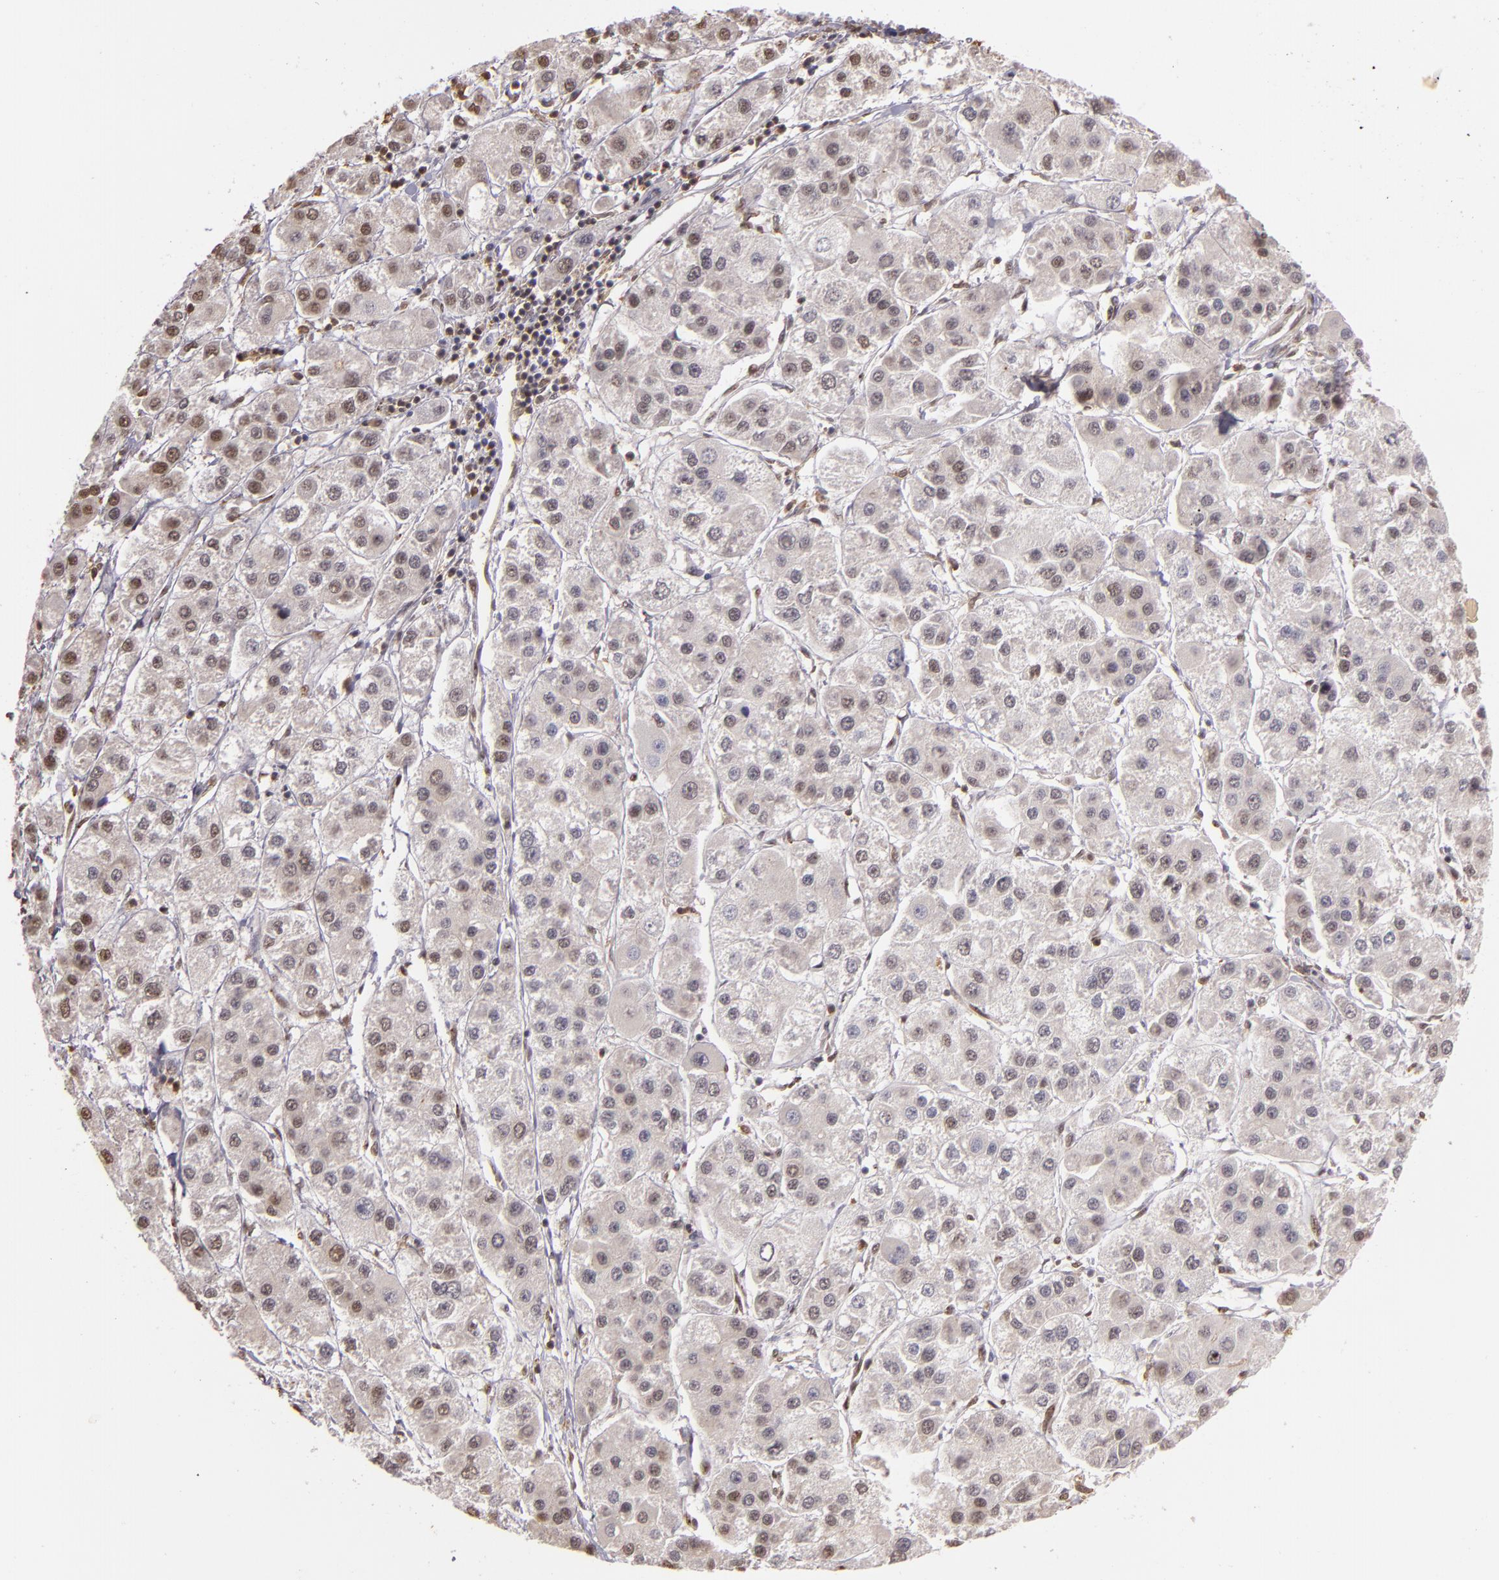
{"staining": {"intensity": "negative", "quantity": "none", "location": "none"}, "tissue": "liver cancer", "cell_type": "Tumor cells", "image_type": "cancer", "snomed": [{"axis": "morphology", "description": "Carcinoma, Hepatocellular, NOS"}, {"axis": "topography", "description": "Liver"}], "caption": "An IHC photomicrograph of liver cancer is shown. There is no staining in tumor cells of liver cancer. (Stains: DAB immunohistochemistry (IHC) with hematoxylin counter stain, Microscopy: brightfield microscopy at high magnification).", "gene": "ARPC2", "patient": {"sex": "female", "age": 85}}